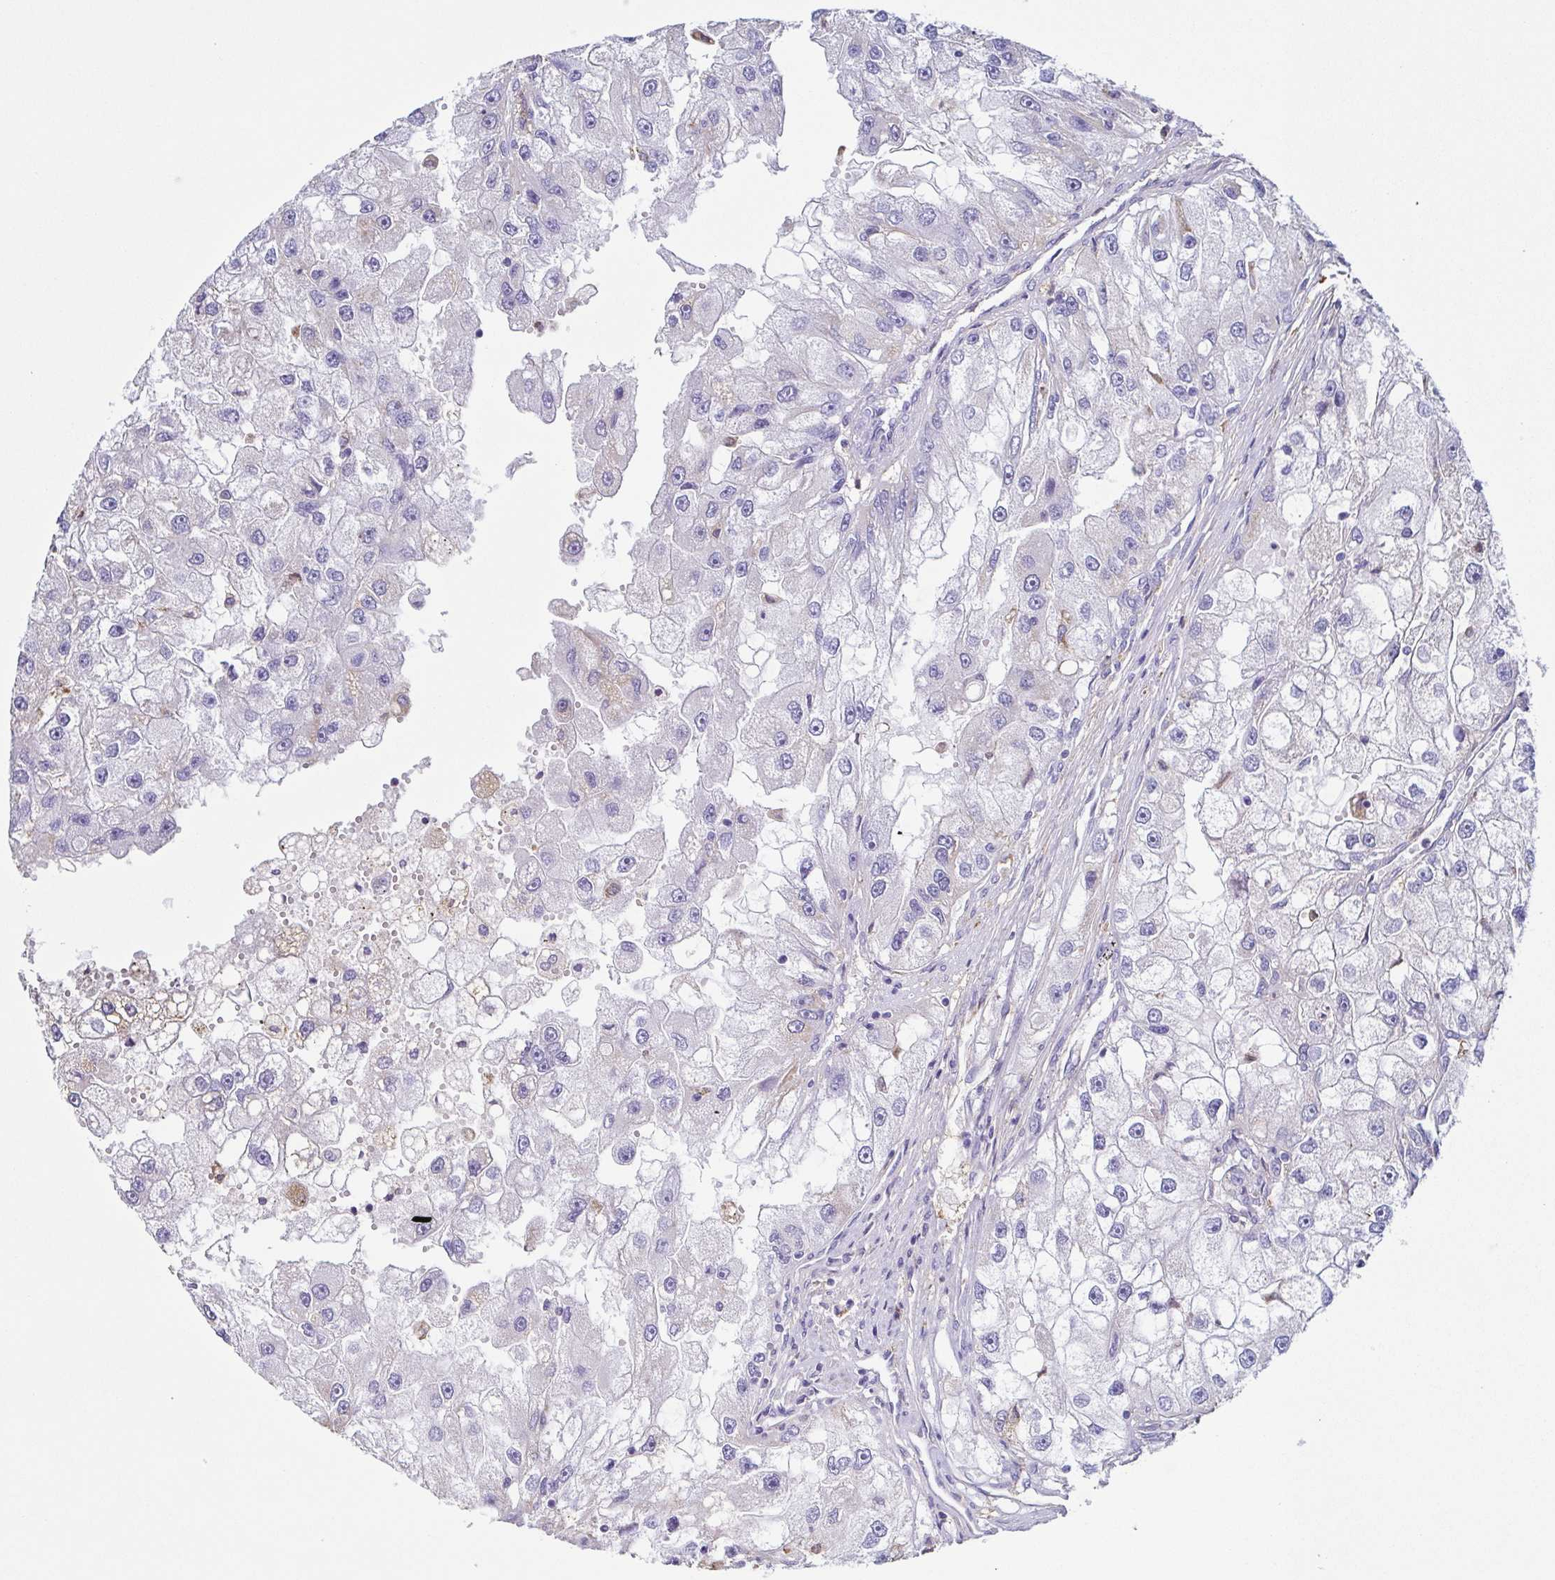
{"staining": {"intensity": "negative", "quantity": "none", "location": "none"}, "tissue": "renal cancer", "cell_type": "Tumor cells", "image_type": "cancer", "snomed": [{"axis": "morphology", "description": "Adenocarcinoma, NOS"}, {"axis": "topography", "description": "Kidney"}], "caption": "A micrograph of renal cancer (adenocarcinoma) stained for a protein displays no brown staining in tumor cells.", "gene": "ANXA10", "patient": {"sex": "male", "age": 63}}